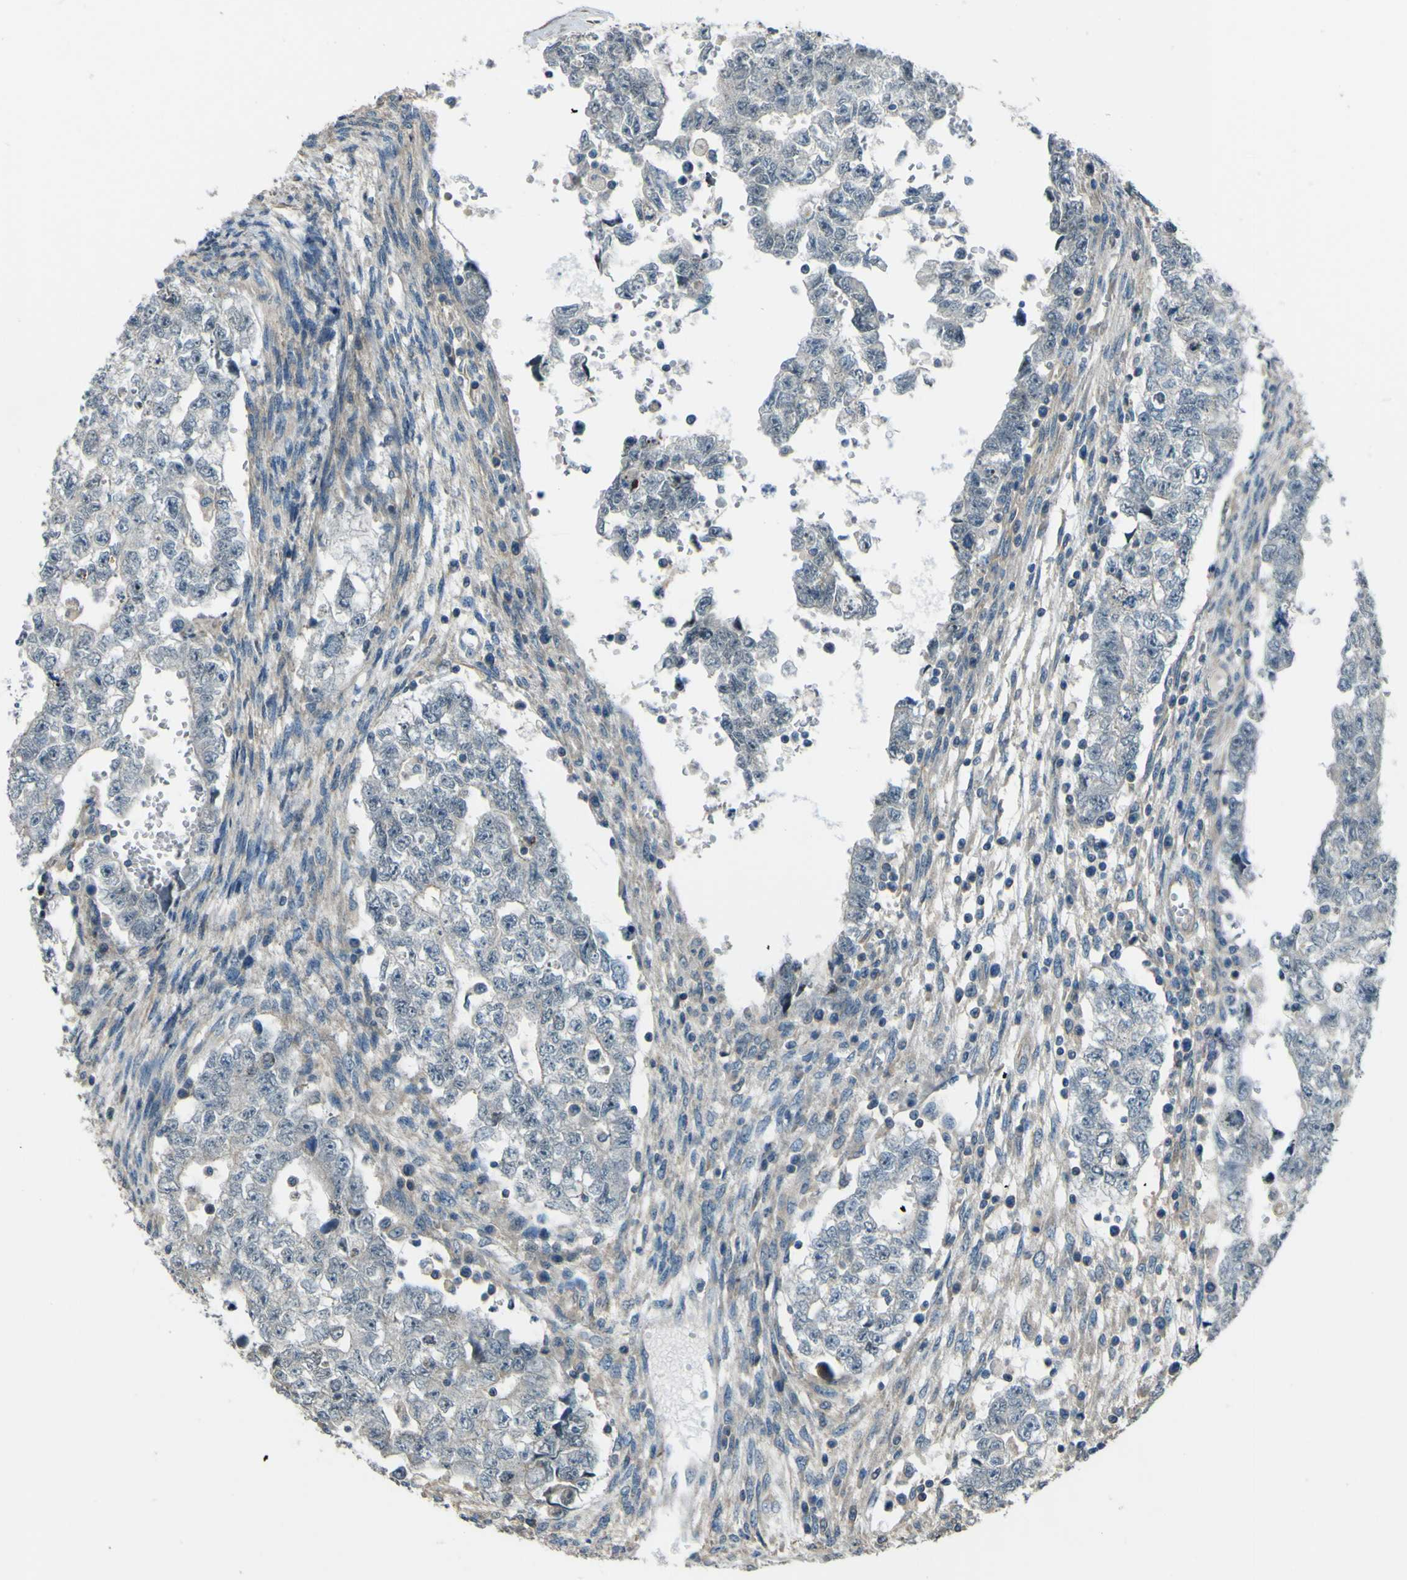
{"staining": {"intensity": "negative", "quantity": "none", "location": "none"}, "tissue": "testis cancer", "cell_type": "Tumor cells", "image_type": "cancer", "snomed": [{"axis": "morphology", "description": "Seminoma, NOS"}, {"axis": "morphology", "description": "Carcinoma, Embryonal, NOS"}, {"axis": "topography", "description": "Testis"}], "caption": "This is a micrograph of immunohistochemistry (IHC) staining of embryonal carcinoma (testis), which shows no expression in tumor cells.", "gene": "NAALADL2", "patient": {"sex": "male", "age": 38}}